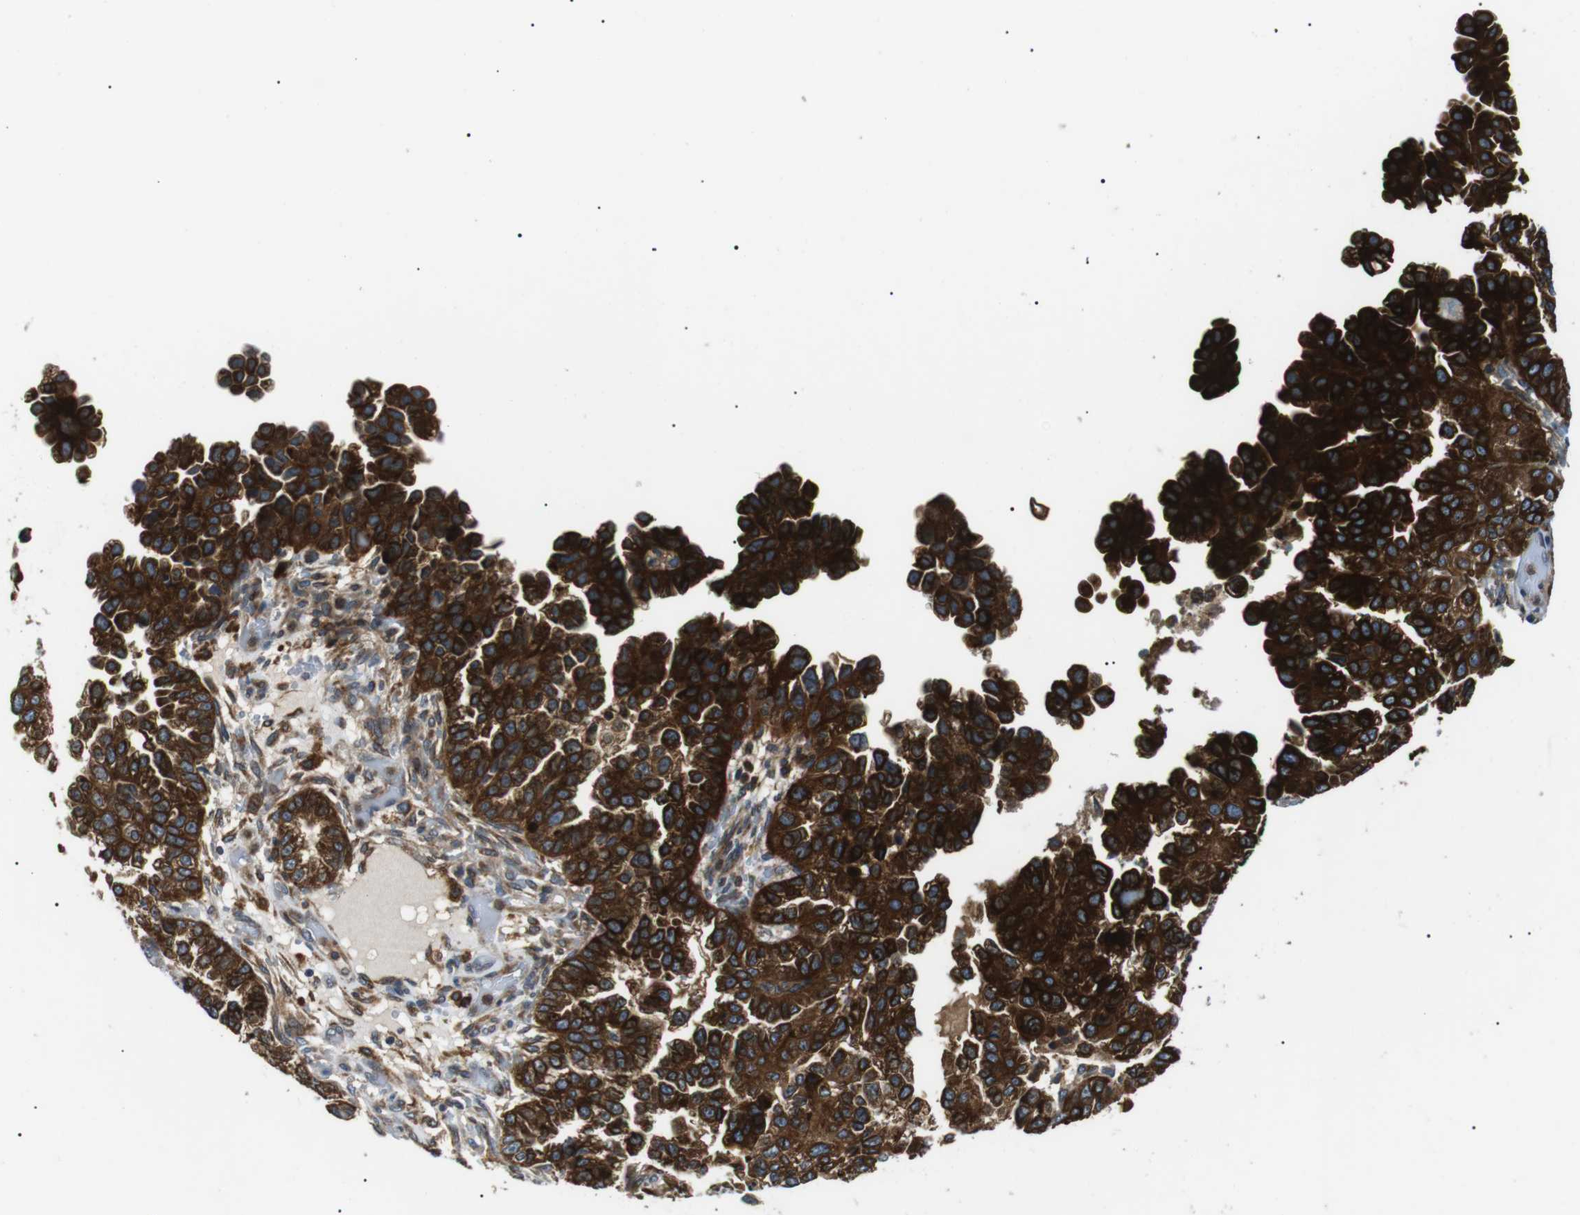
{"staining": {"intensity": "strong", "quantity": ">75%", "location": "cytoplasmic/membranous"}, "tissue": "endometrial cancer", "cell_type": "Tumor cells", "image_type": "cancer", "snomed": [{"axis": "morphology", "description": "Adenocarcinoma, NOS"}, {"axis": "topography", "description": "Endometrium"}], "caption": "Endometrial cancer was stained to show a protein in brown. There is high levels of strong cytoplasmic/membranous positivity in approximately >75% of tumor cells. (Stains: DAB (3,3'-diaminobenzidine) in brown, nuclei in blue, Microscopy: brightfield microscopy at high magnification).", "gene": "RAB9A", "patient": {"sex": "female", "age": 85}}